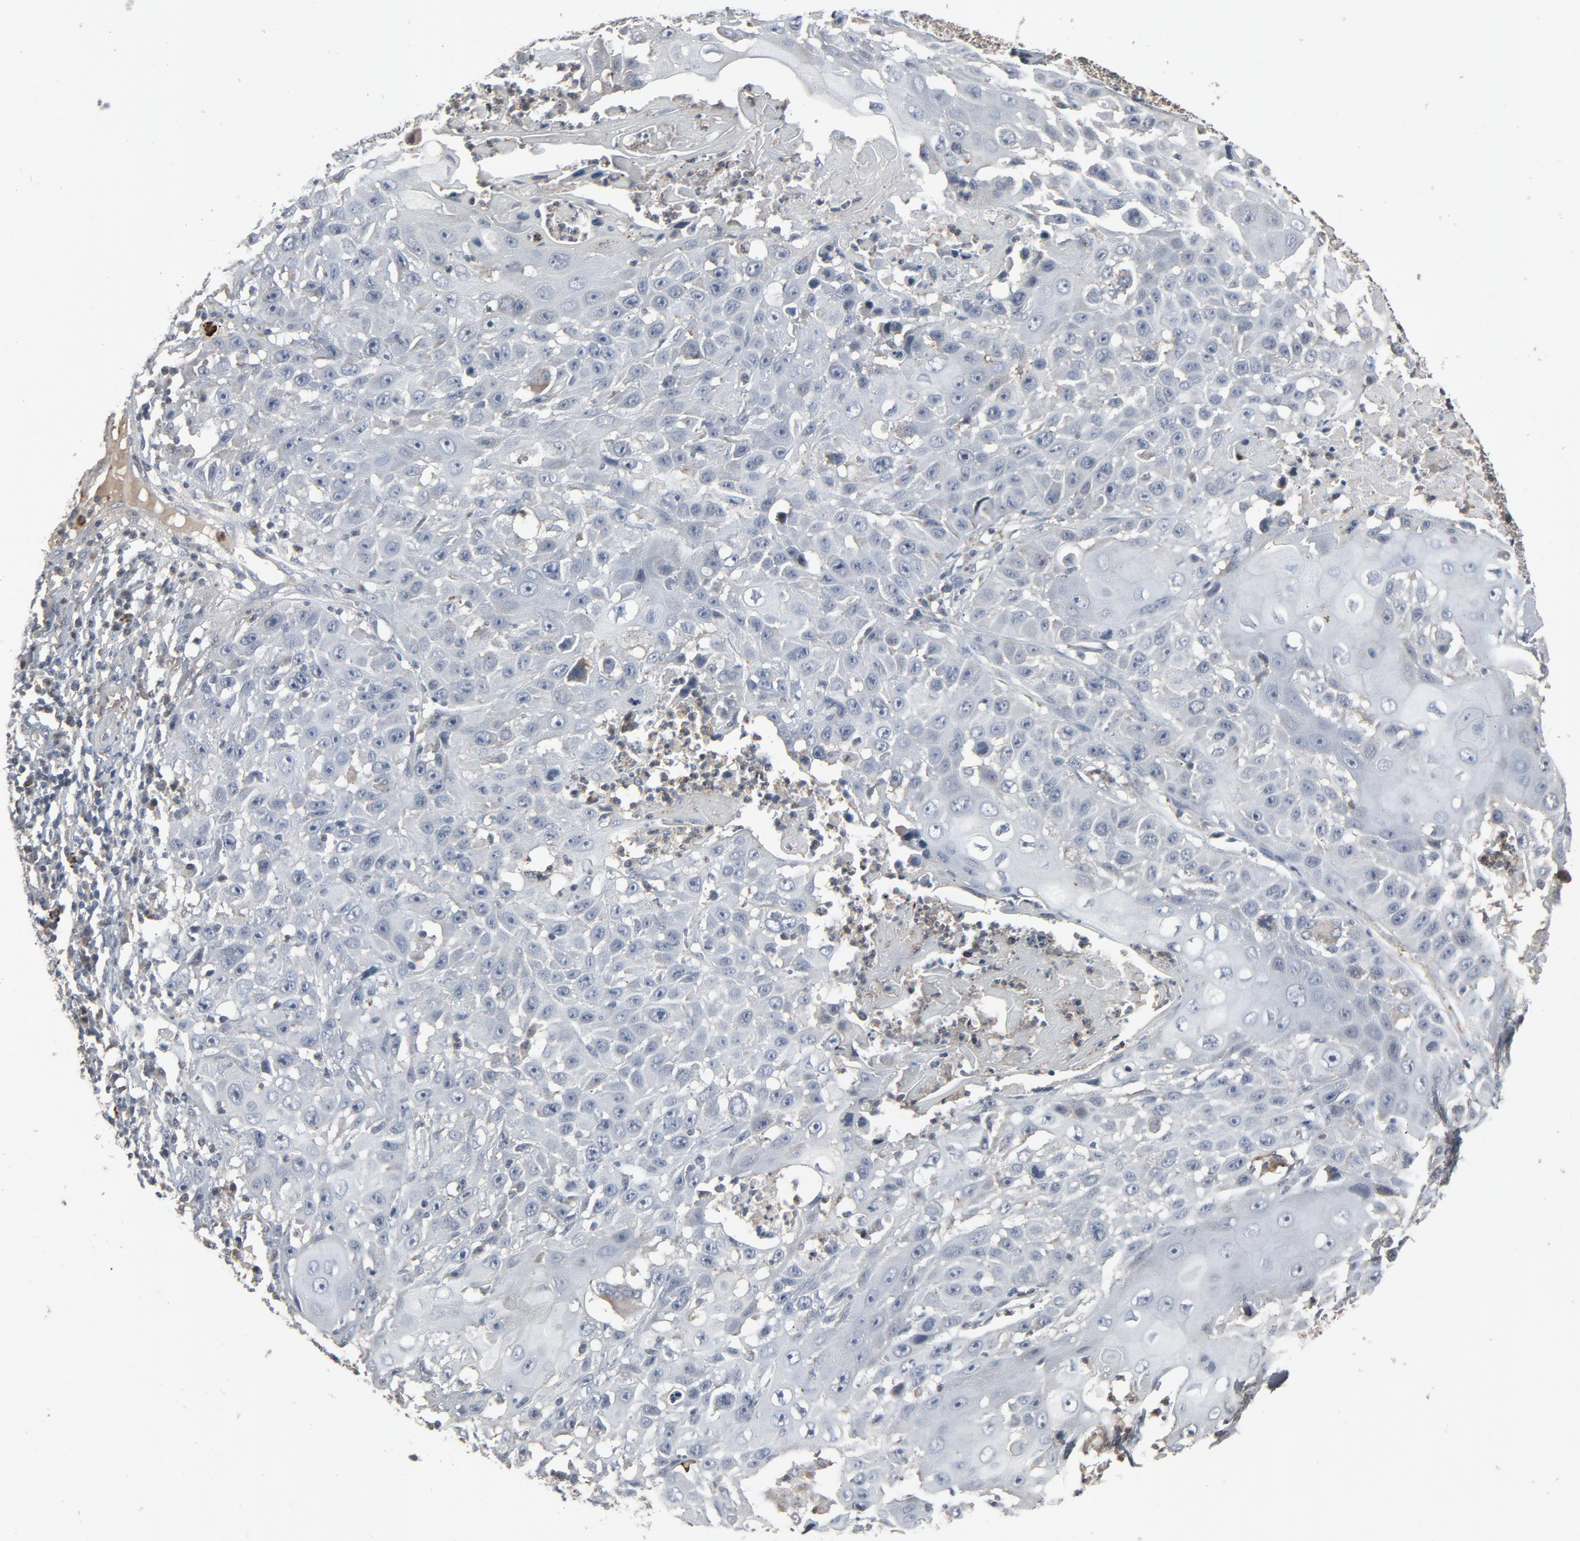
{"staining": {"intensity": "negative", "quantity": "none", "location": "none"}, "tissue": "cervical cancer", "cell_type": "Tumor cells", "image_type": "cancer", "snomed": [{"axis": "morphology", "description": "Squamous cell carcinoma, NOS"}, {"axis": "topography", "description": "Cervix"}], "caption": "Tumor cells are negative for protein expression in human squamous cell carcinoma (cervical).", "gene": "PDZD4", "patient": {"sex": "female", "age": 39}}